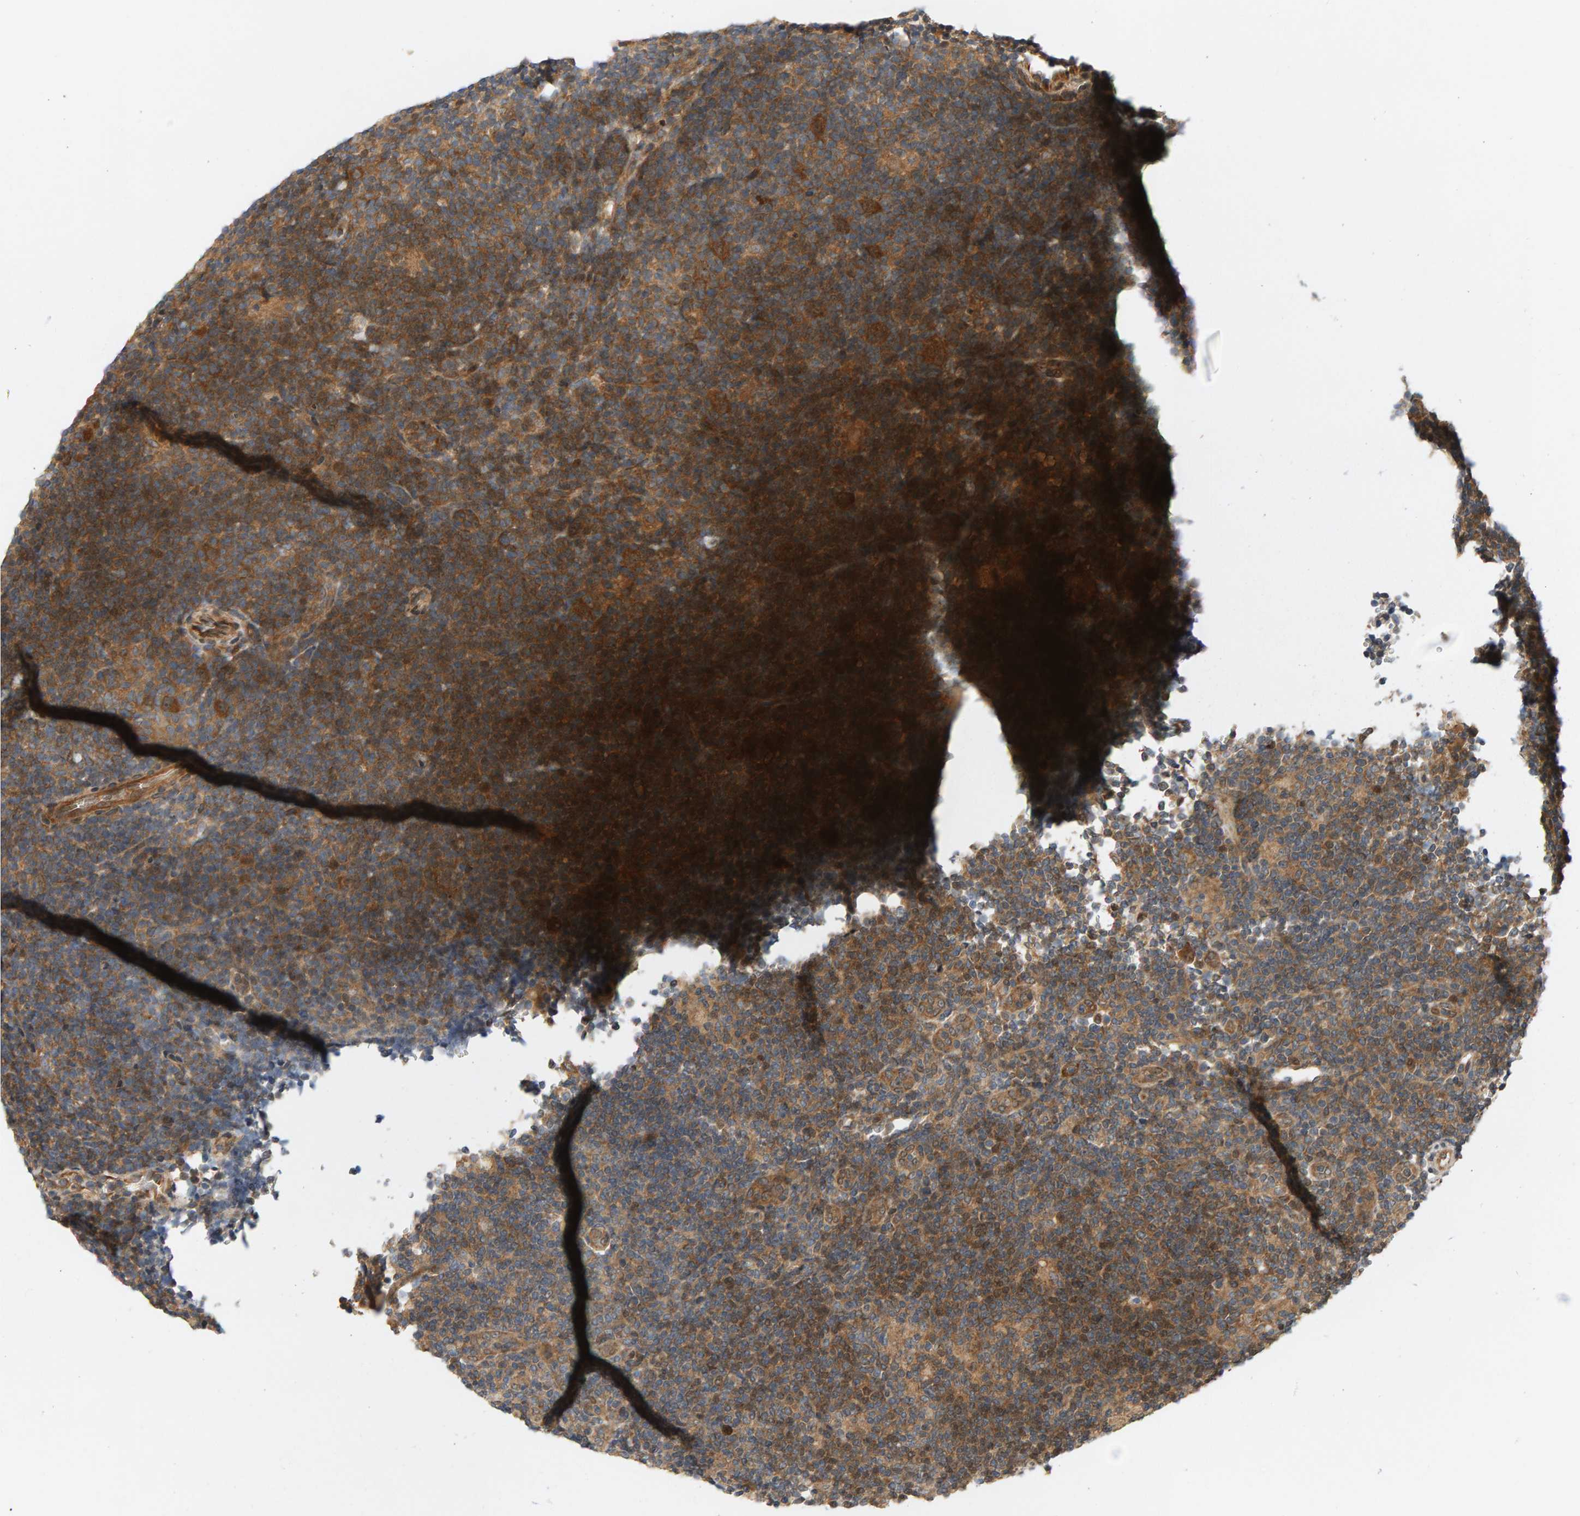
{"staining": {"intensity": "moderate", "quantity": ">75%", "location": "cytoplasmic/membranous"}, "tissue": "lymphoma", "cell_type": "Tumor cells", "image_type": "cancer", "snomed": [{"axis": "morphology", "description": "Hodgkin's disease, NOS"}, {"axis": "topography", "description": "Lymph node"}], "caption": "A brown stain labels moderate cytoplasmic/membranous staining of a protein in human lymphoma tumor cells. The staining was performed using DAB to visualize the protein expression in brown, while the nuclei were stained in blue with hematoxylin (Magnification: 20x).", "gene": "BAHCC1", "patient": {"sex": "female", "age": 57}}